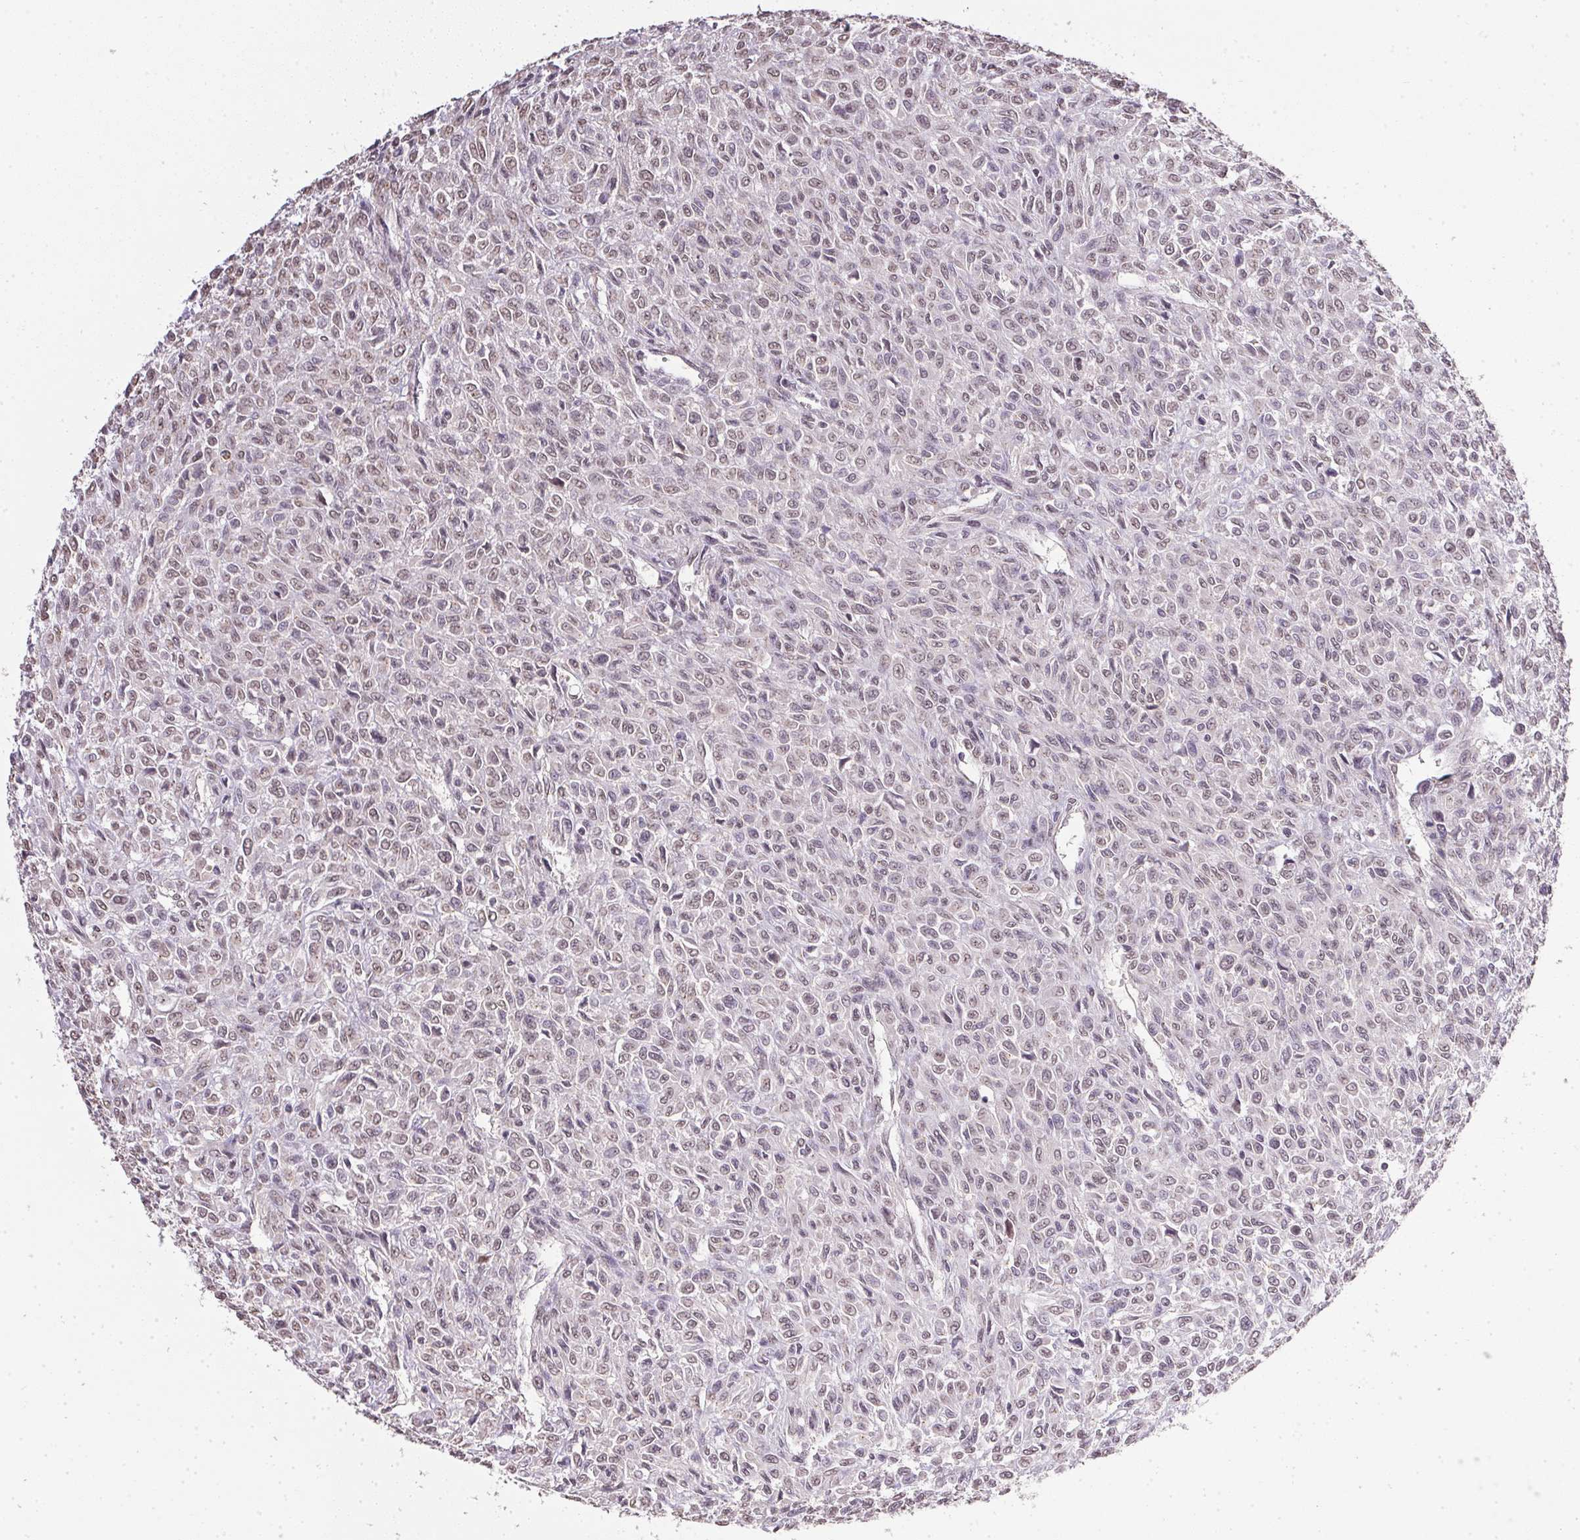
{"staining": {"intensity": "weak", "quantity": "<25%", "location": "nuclear"}, "tissue": "renal cancer", "cell_type": "Tumor cells", "image_type": "cancer", "snomed": [{"axis": "morphology", "description": "Adenocarcinoma, NOS"}, {"axis": "topography", "description": "Kidney"}], "caption": "Tumor cells show no significant protein staining in renal cancer (adenocarcinoma).", "gene": "PPP4R4", "patient": {"sex": "male", "age": 58}}